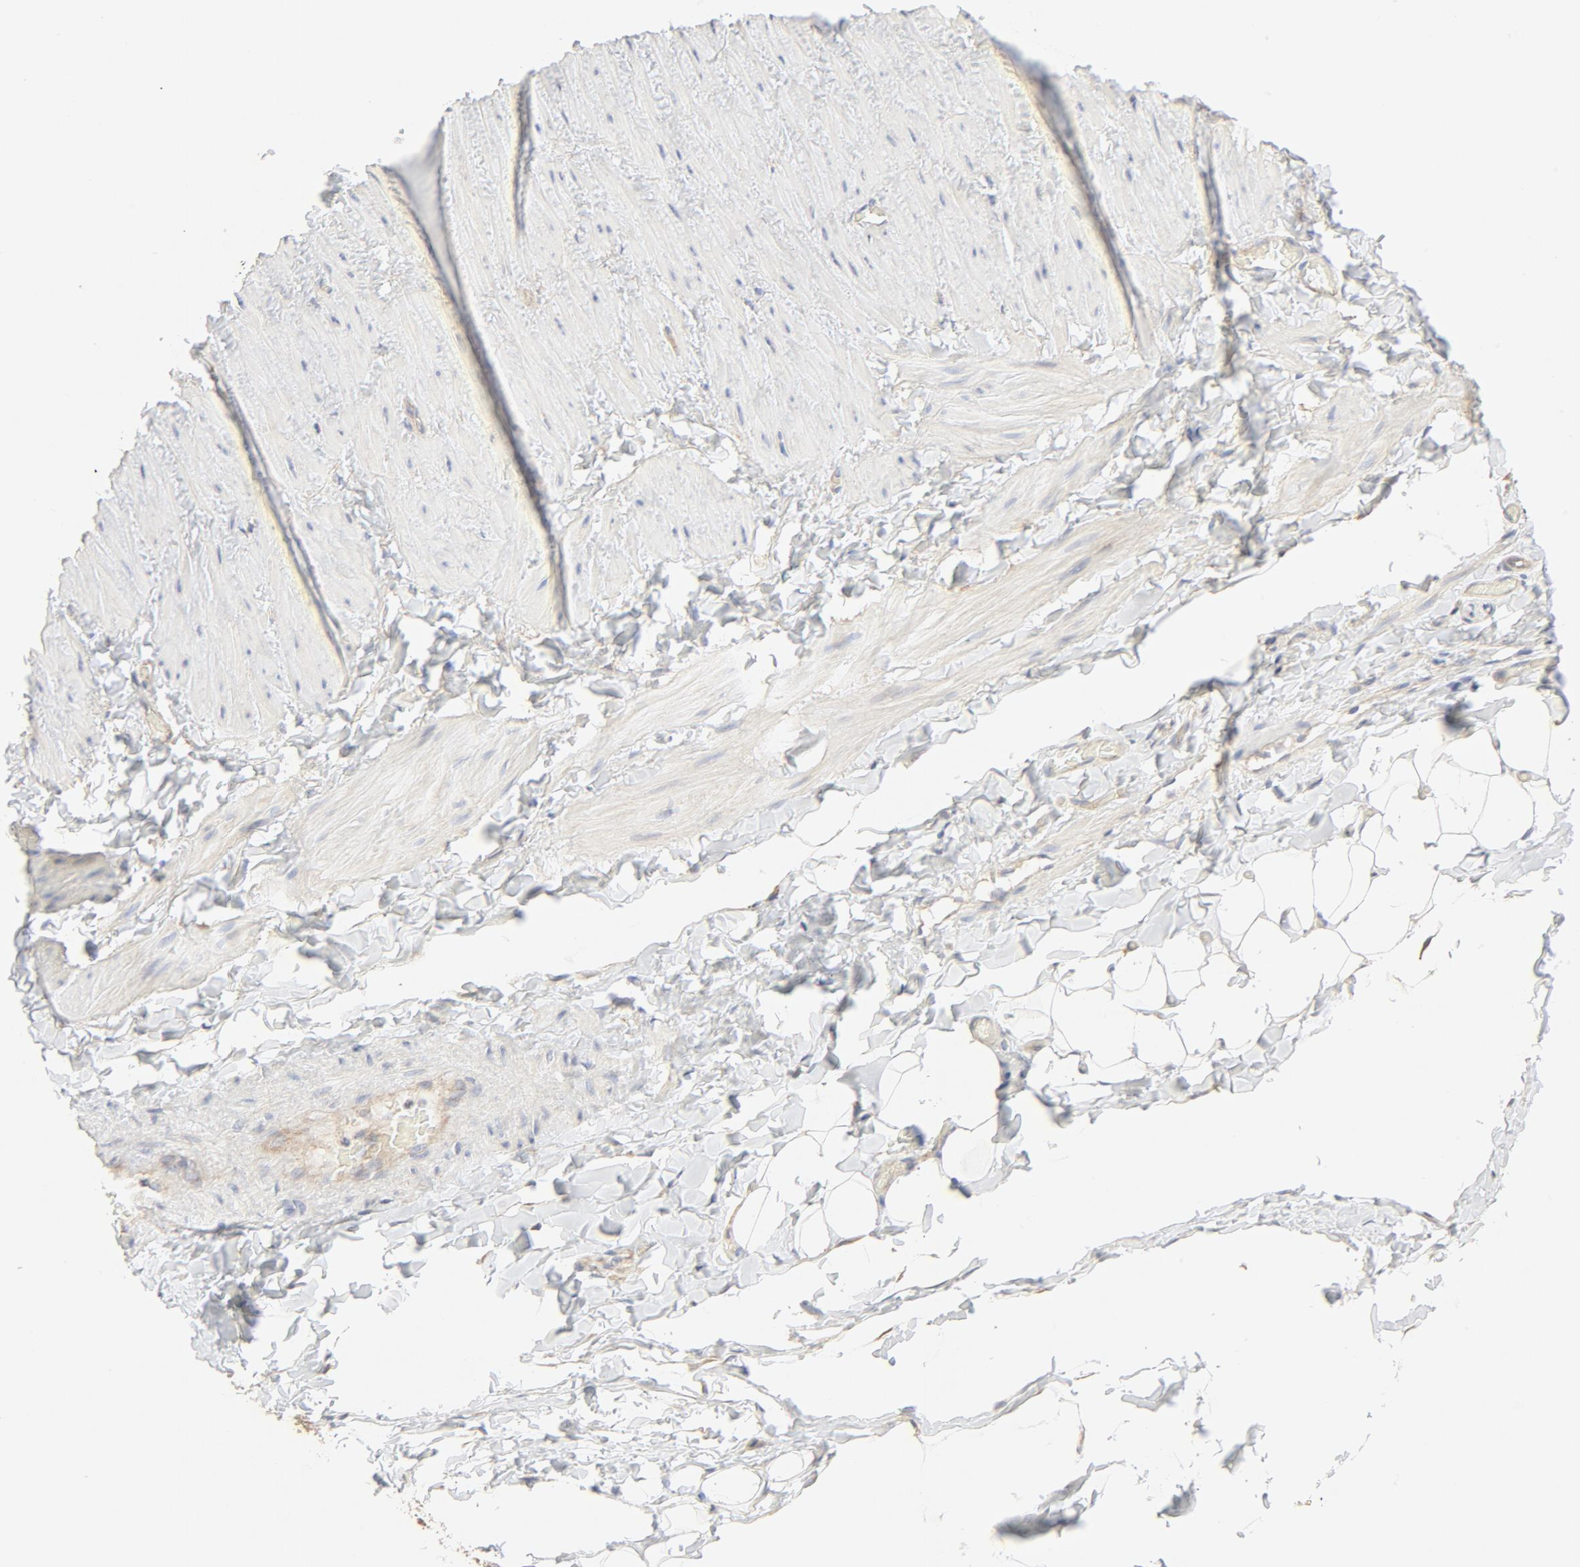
{"staining": {"intensity": "moderate", "quantity": "25%-75%", "location": "cytoplasmic/membranous"}, "tissue": "adipose tissue", "cell_type": "Adipocytes", "image_type": "normal", "snomed": [{"axis": "morphology", "description": "Normal tissue, NOS"}, {"axis": "topography", "description": "Soft tissue"}], "caption": "Moderate cytoplasmic/membranous expression for a protein is appreciated in approximately 25%-75% of adipocytes of unremarkable adipose tissue using immunohistochemistry.", "gene": "RABEP1", "patient": {"sex": "male", "age": 26}}